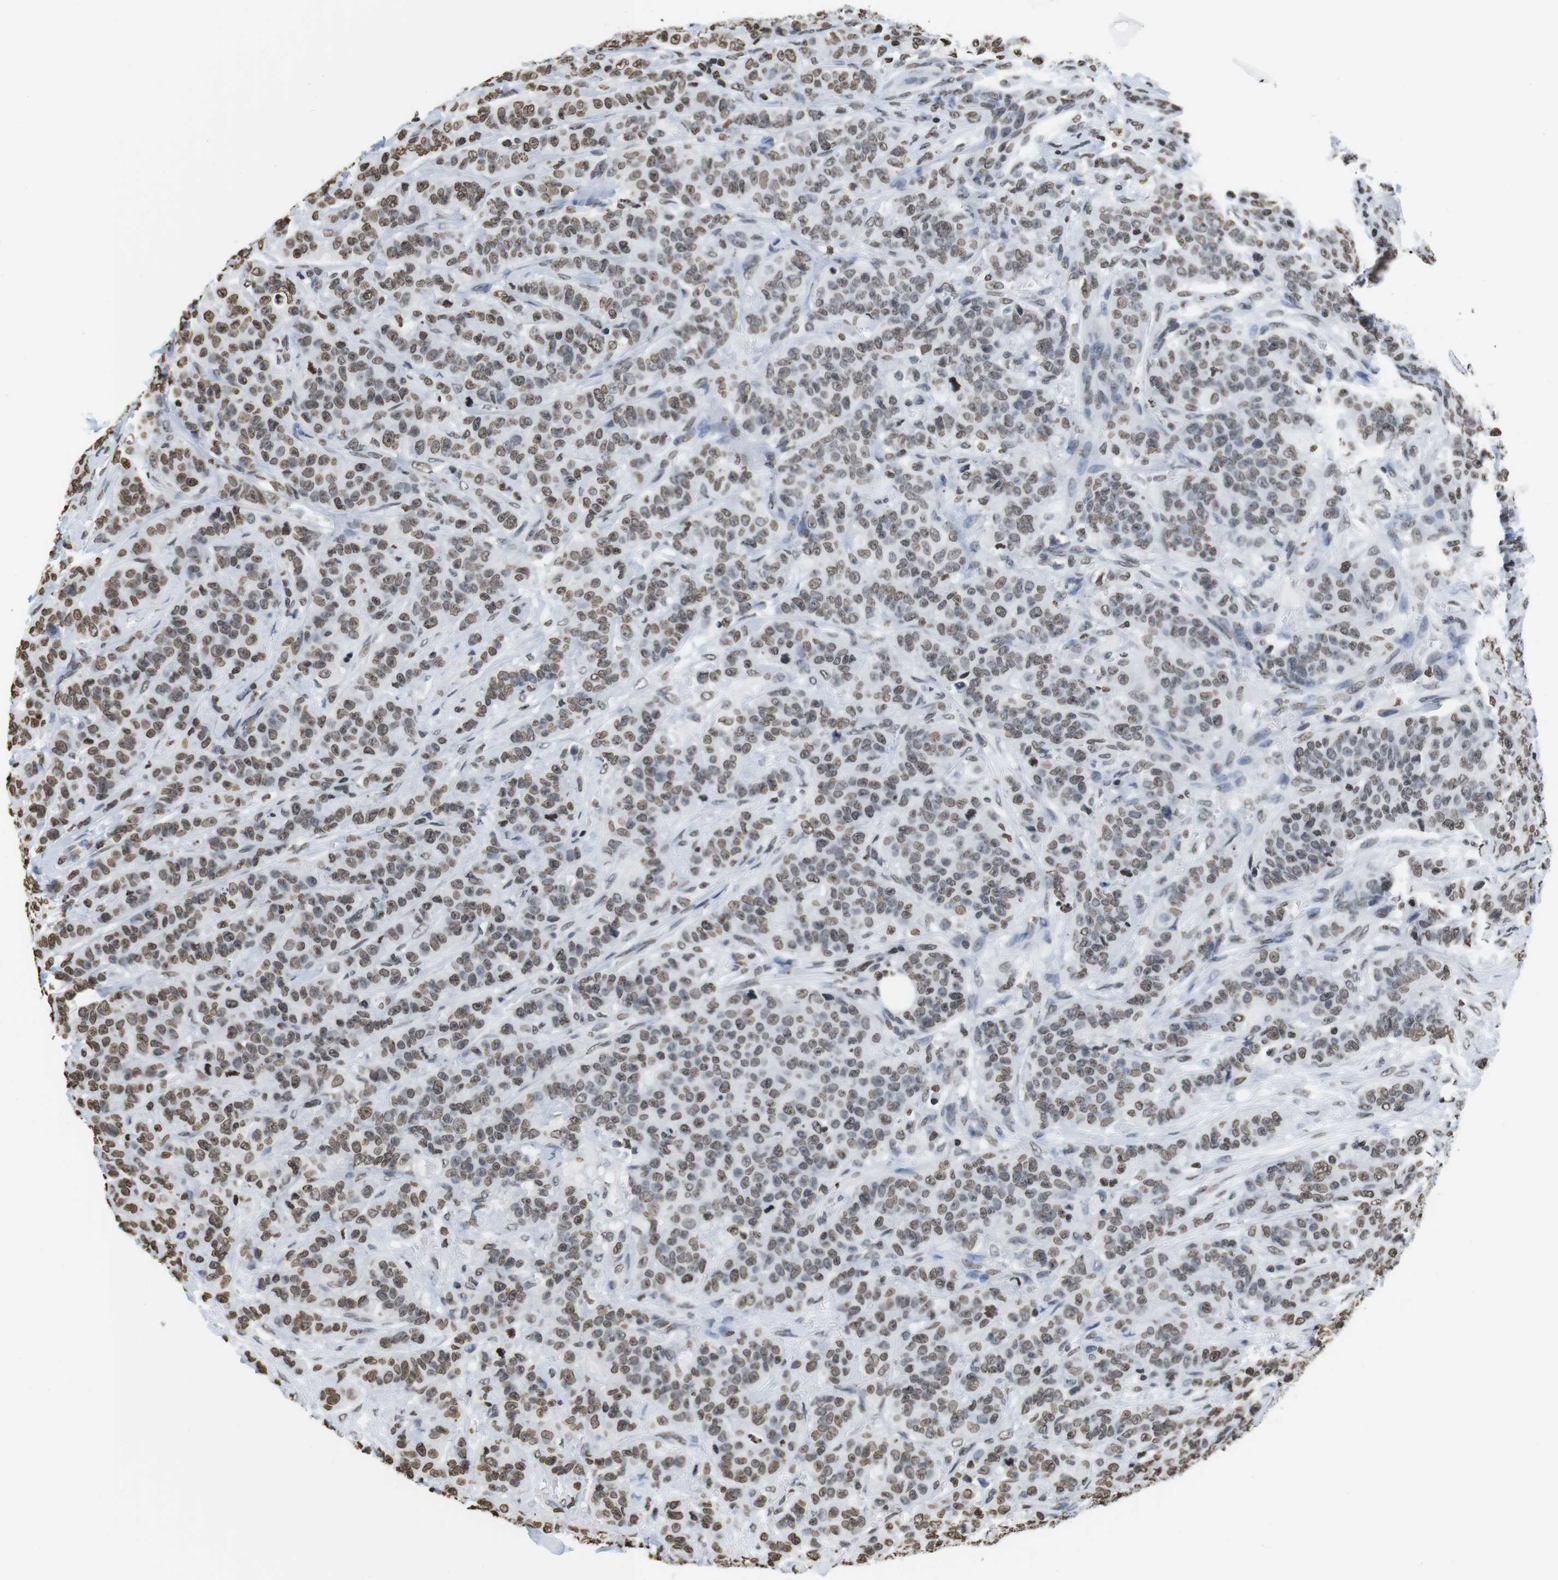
{"staining": {"intensity": "moderate", "quantity": ">75%", "location": "nuclear"}, "tissue": "breast cancer", "cell_type": "Tumor cells", "image_type": "cancer", "snomed": [{"axis": "morphology", "description": "Normal tissue, NOS"}, {"axis": "morphology", "description": "Duct carcinoma"}, {"axis": "topography", "description": "Breast"}], "caption": "Invasive ductal carcinoma (breast) tissue reveals moderate nuclear expression in approximately >75% of tumor cells The staining is performed using DAB (3,3'-diaminobenzidine) brown chromogen to label protein expression. The nuclei are counter-stained blue using hematoxylin.", "gene": "BSX", "patient": {"sex": "female", "age": 40}}